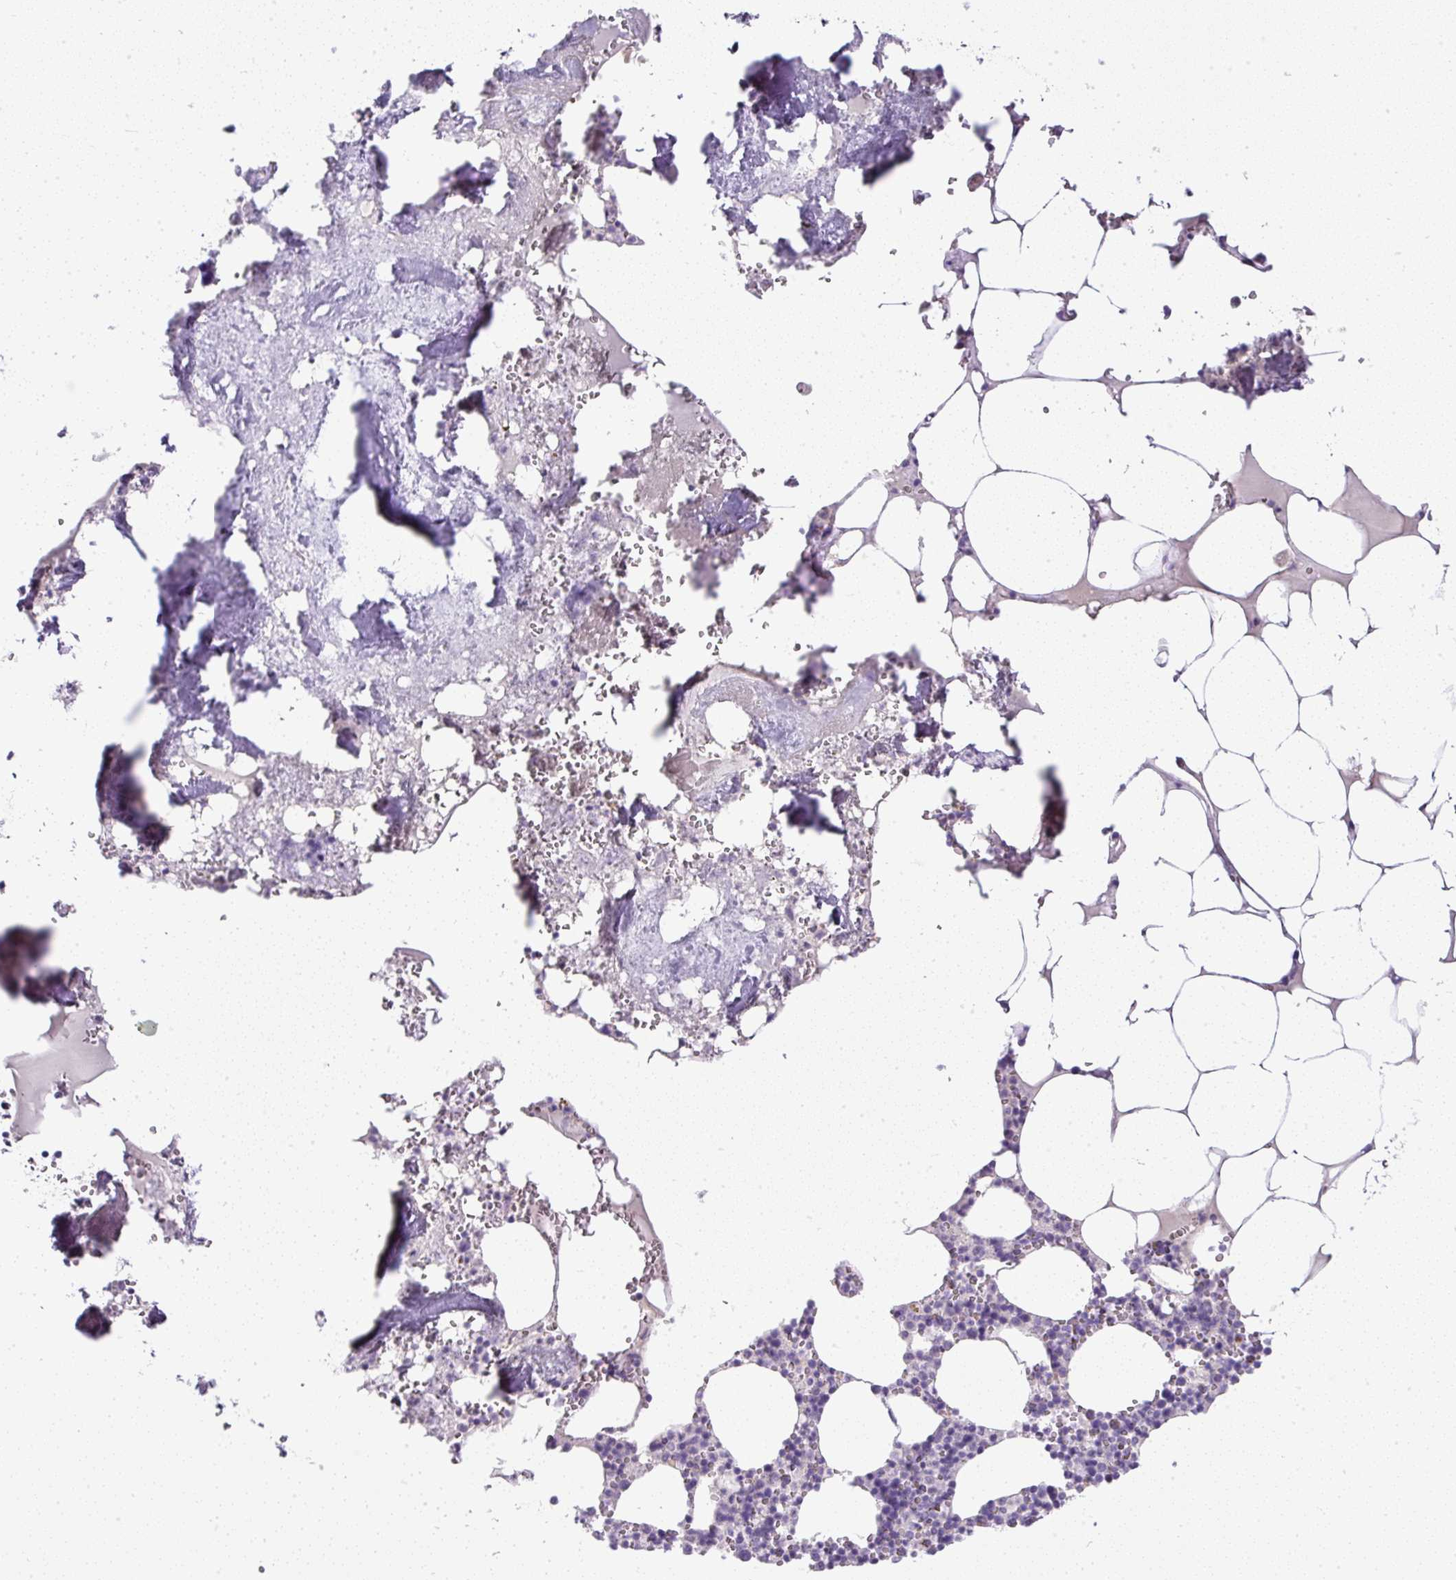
{"staining": {"intensity": "negative", "quantity": "none", "location": "none"}, "tissue": "bone marrow", "cell_type": "Hematopoietic cells", "image_type": "normal", "snomed": [{"axis": "morphology", "description": "Normal tissue, NOS"}, {"axis": "topography", "description": "Bone marrow"}], "caption": "This micrograph is of unremarkable bone marrow stained with IHC to label a protein in brown with the nuclei are counter-stained blue. There is no positivity in hematopoietic cells. (Immunohistochemistry (ihc), brightfield microscopy, high magnification).", "gene": "COL9A2", "patient": {"sex": "male", "age": 54}}